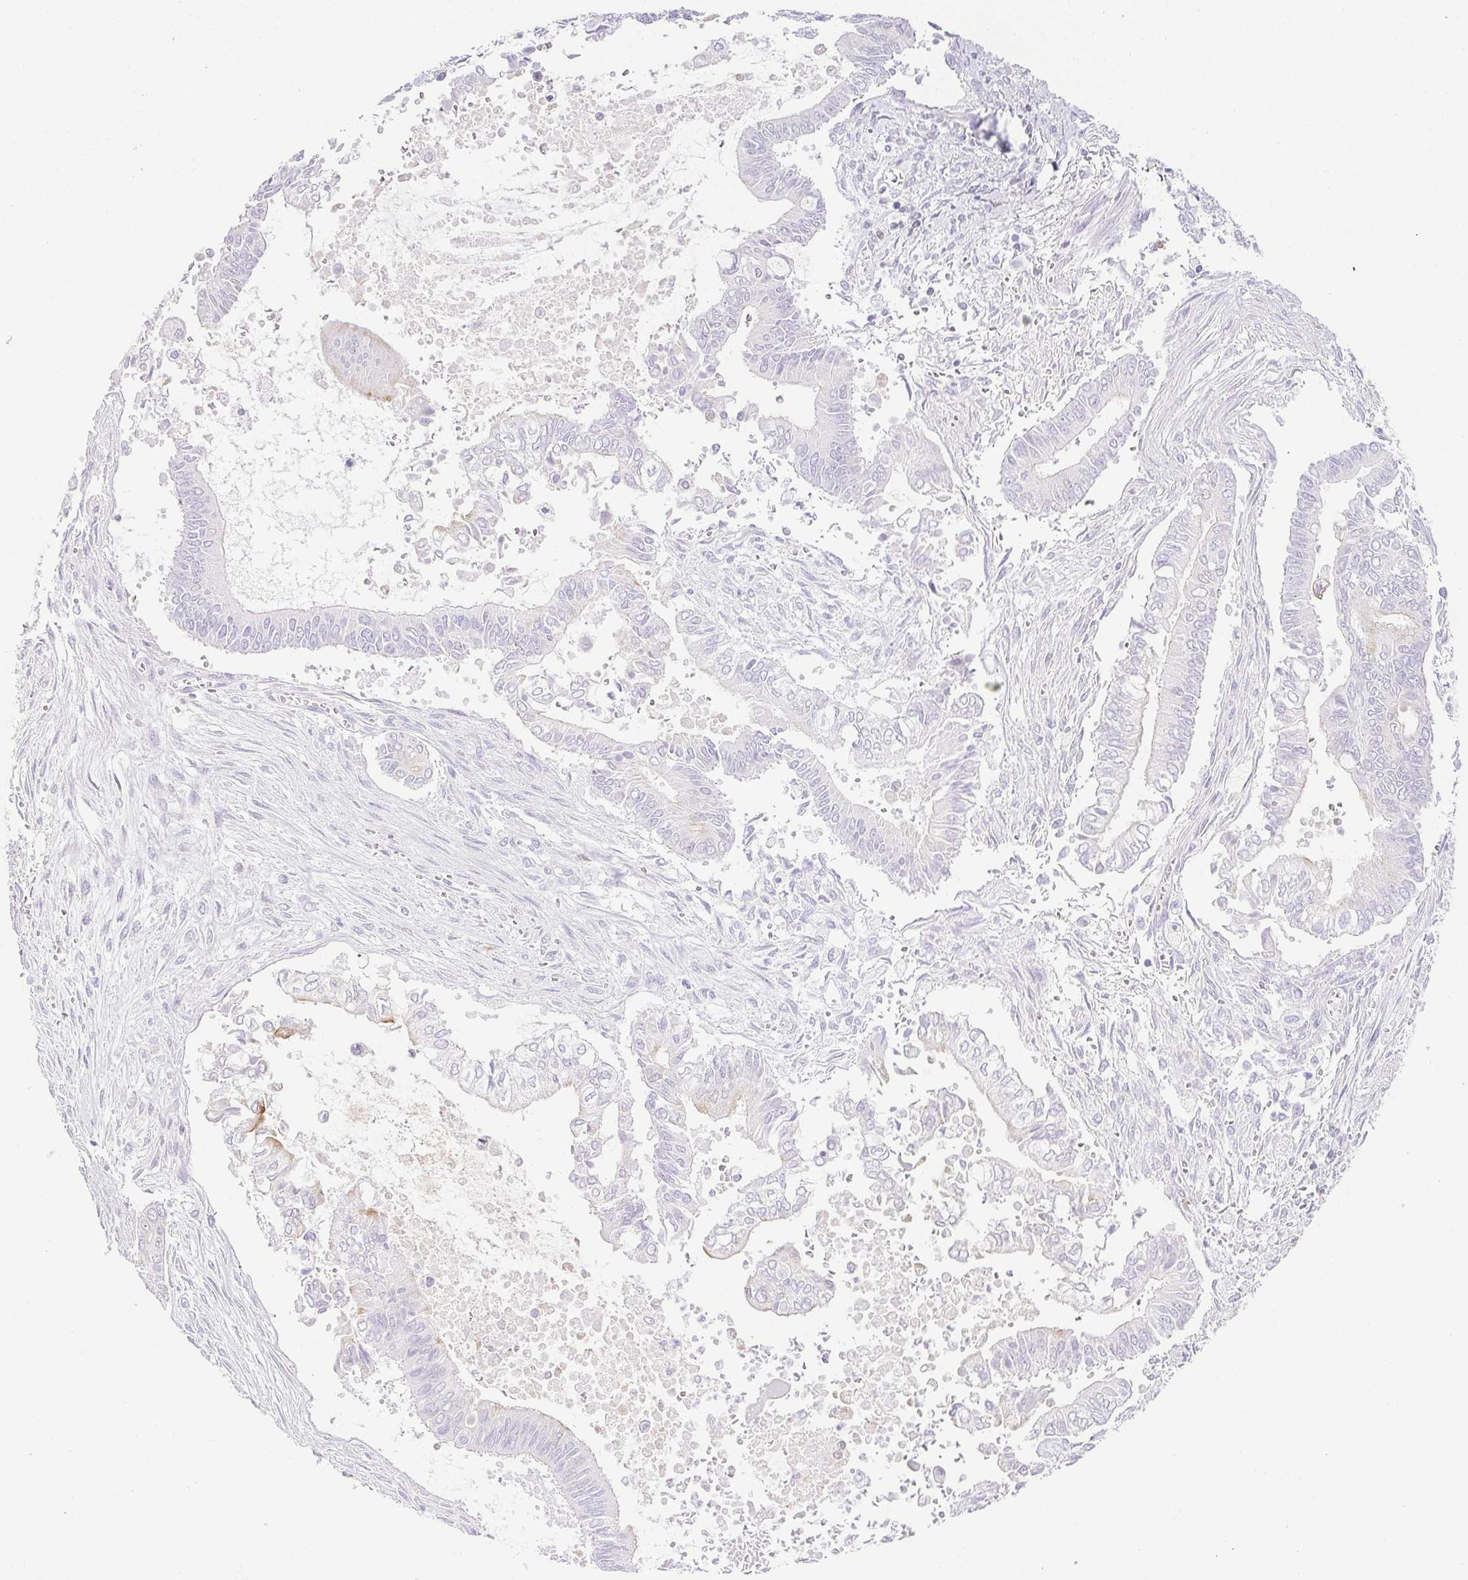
{"staining": {"intensity": "negative", "quantity": "none", "location": "none"}, "tissue": "pancreatic cancer", "cell_type": "Tumor cells", "image_type": "cancer", "snomed": [{"axis": "morphology", "description": "Adenocarcinoma, NOS"}, {"axis": "topography", "description": "Pancreas"}], "caption": "A high-resolution photomicrograph shows immunohistochemistry (IHC) staining of pancreatic adenocarcinoma, which demonstrates no significant expression in tumor cells. (Stains: DAB (3,3'-diaminobenzidine) immunohistochemistry (IHC) with hematoxylin counter stain, Microscopy: brightfield microscopy at high magnification).", "gene": "HLA-G", "patient": {"sex": "male", "age": 68}}